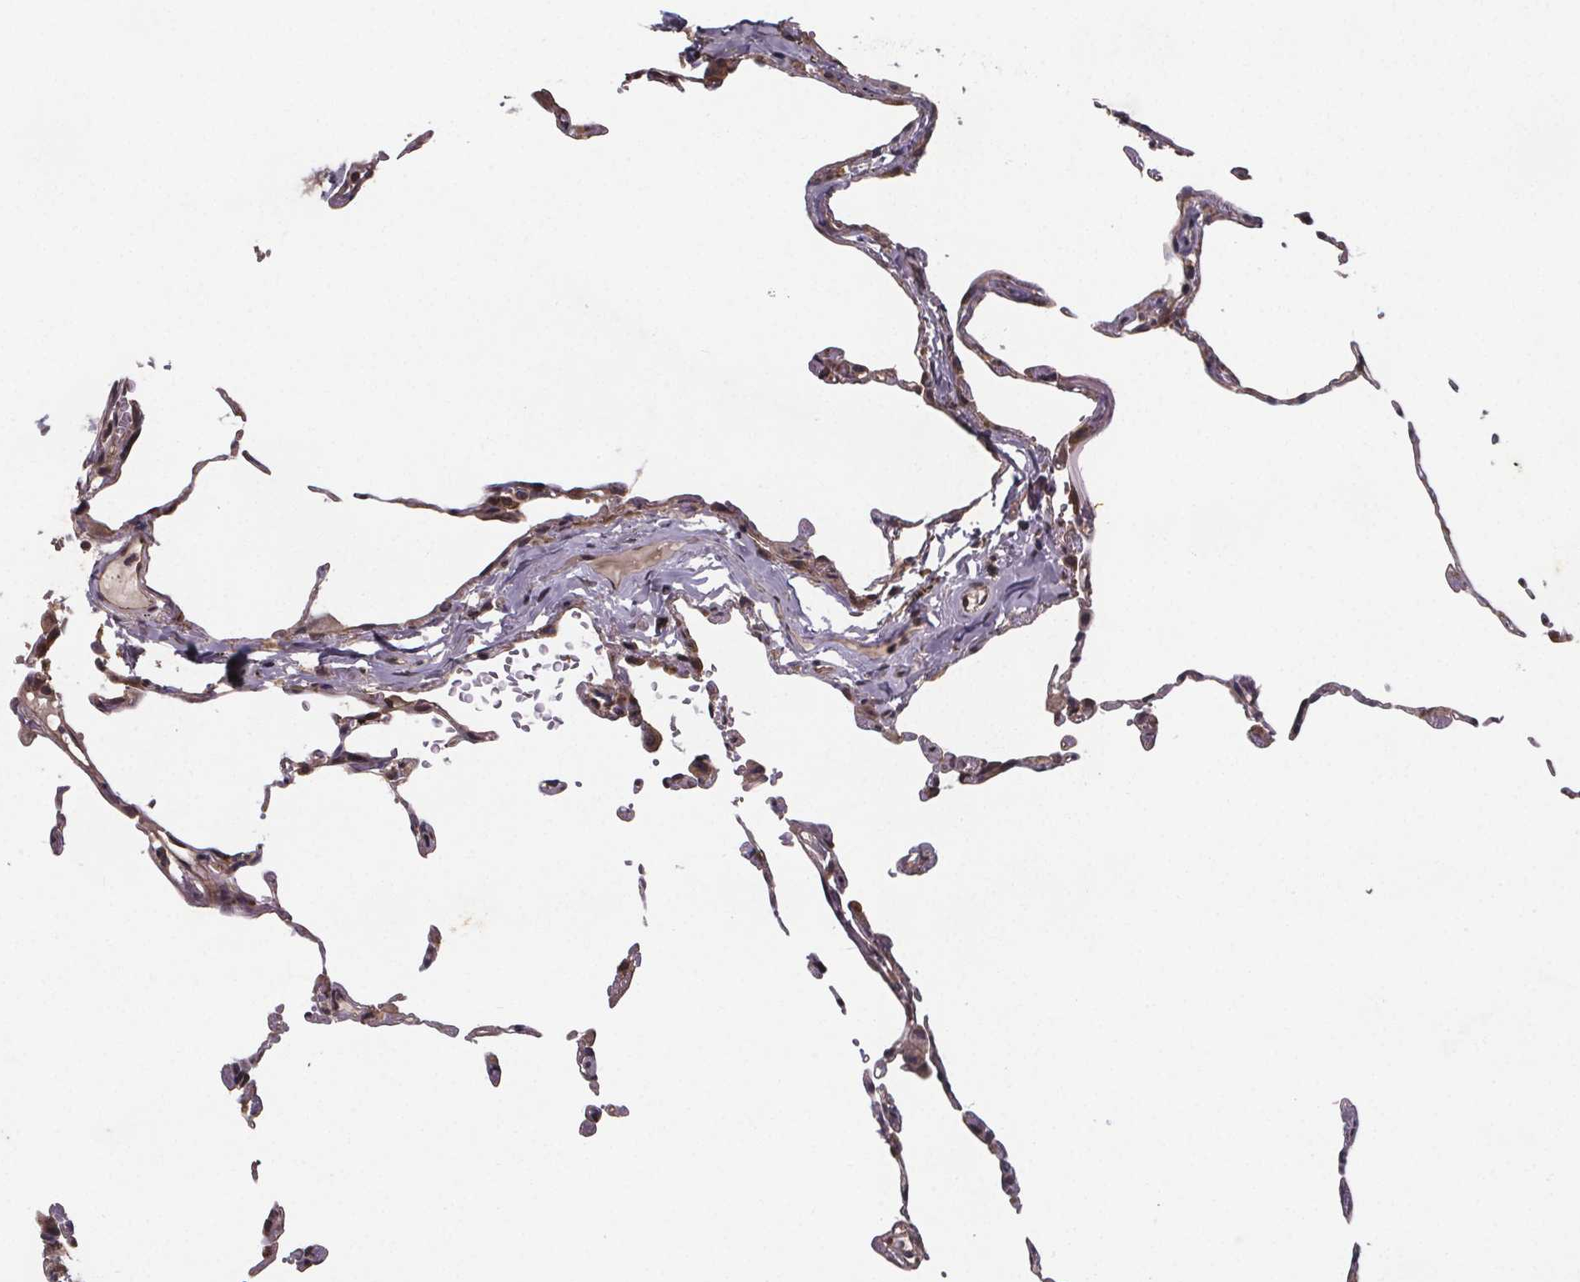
{"staining": {"intensity": "moderate", "quantity": "25%-75%", "location": "cytoplasmic/membranous,nuclear"}, "tissue": "lung", "cell_type": "Alveolar cells", "image_type": "normal", "snomed": [{"axis": "morphology", "description": "Normal tissue, NOS"}, {"axis": "topography", "description": "Lung"}], "caption": "Protein expression analysis of benign lung reveals moderate cytoplasmic/membranous,nuclear staining in about 25%-75% of alveolar cells.", "gene": "PIERCE2", "patient": {"sex": "female", "age": 57}}